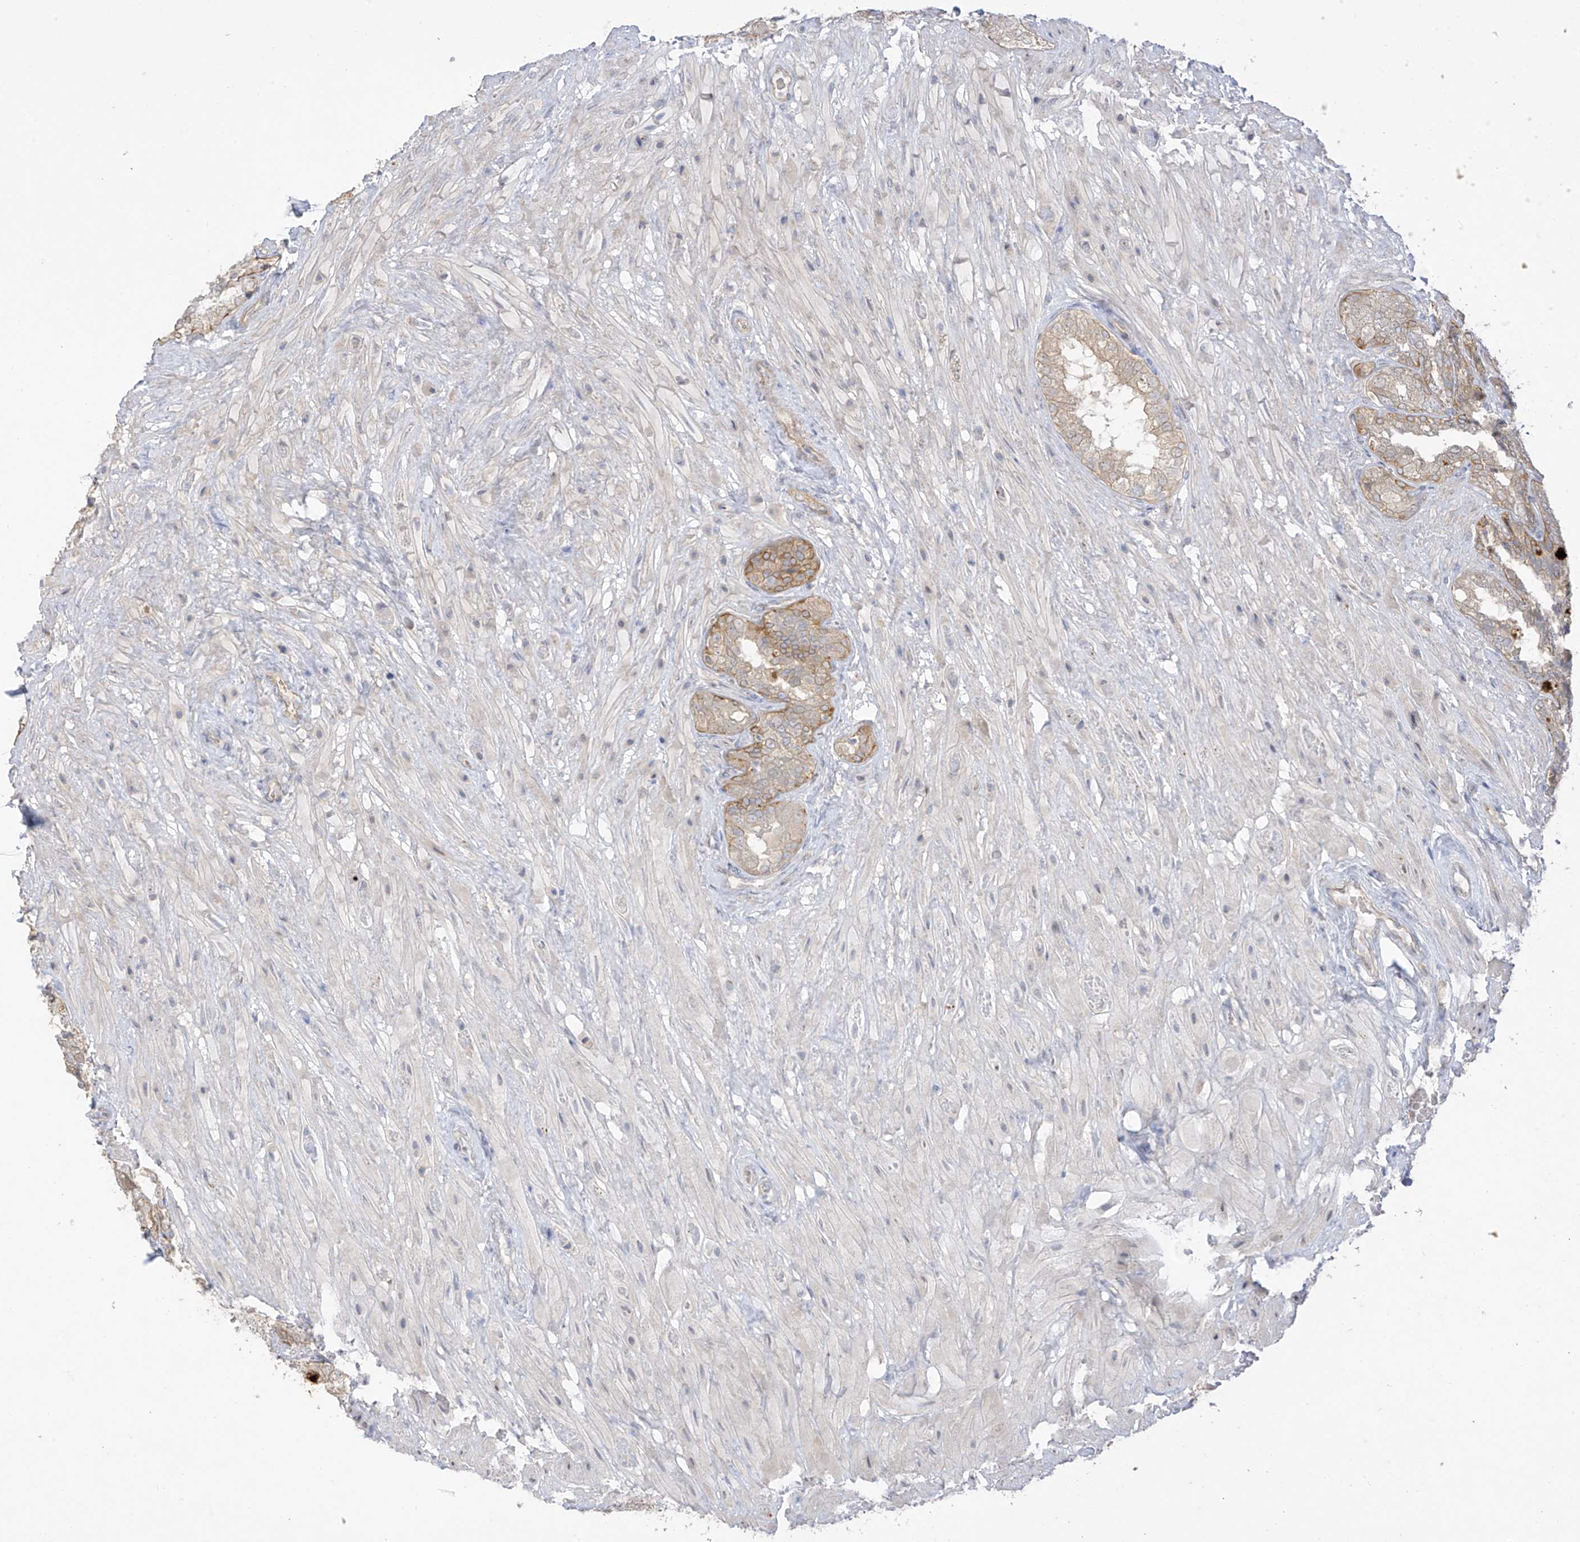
{"staining": {"intensity": "moderate", "quantity": ">75%", "location": "cytoplasmic/membranous"}, "tissue": "seminal vesicle", "cell_type": "Glandular cells", "image_type": "normal", "snomed": [{"axis": "morphology", "description": "Normal tissue, NOS"}, {"axis": "topography", "description": "Seminal veicle"}, {"axis": "topography", "description": "Peripheral nerve tissue"}], "caption": "Unremarkable seminal vesicle displays moderate cytoplasmic/membranous staining in approximately >75% of glandular cells, visualized by immunohistochemistry.", "gene": "EIPR1", "patient": {"sex": "male", "age": 63}}